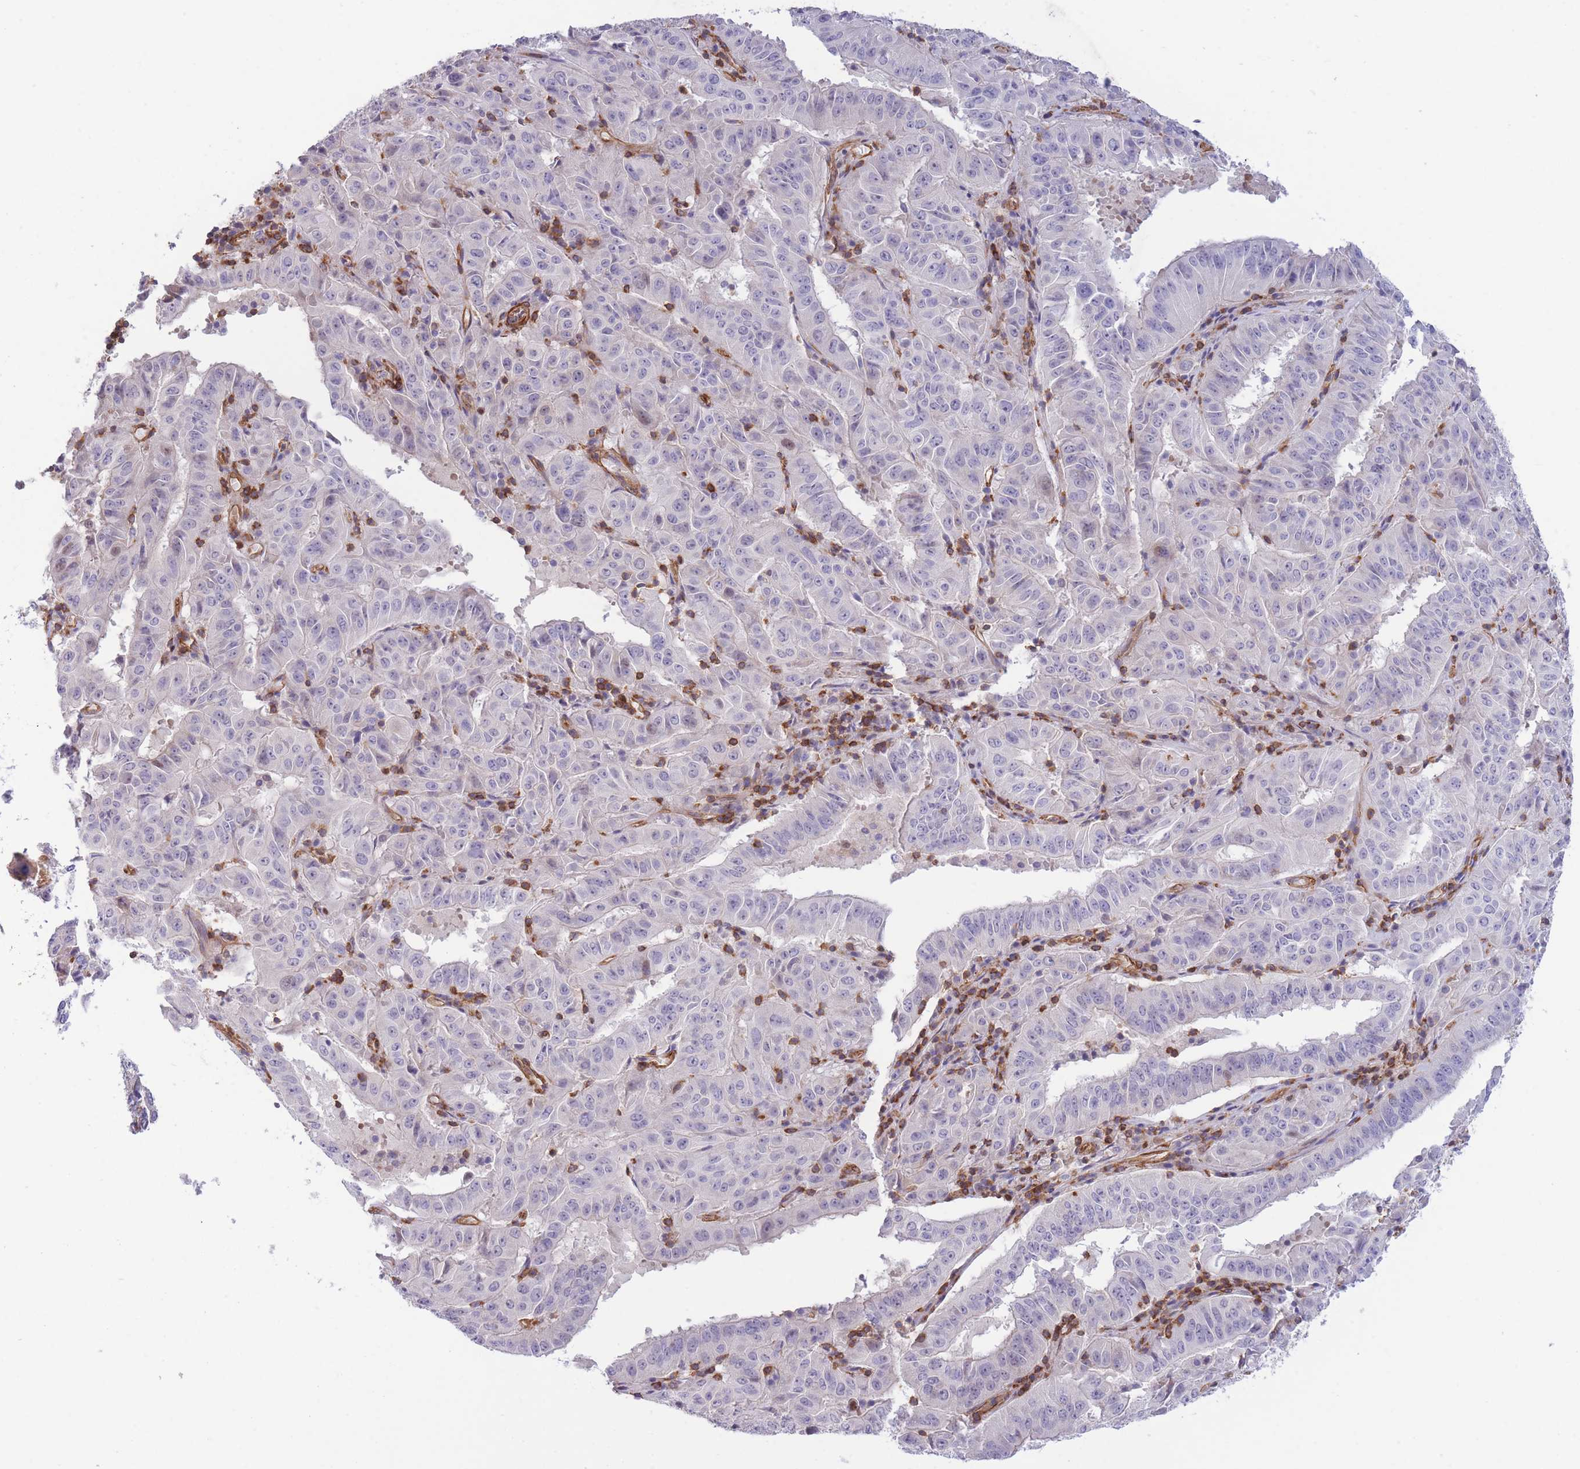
{"staining": {"intensity": "negative", "quantity": "none", "location": "none"}, "tissue": "pancreatic cancer", "cell_type": "Tumor cells", "image_type": "cancer", "snomed": [{"axis": "morphology", "description": "Adenocarcinoma, NOS"}, {"axis": "topography", "description": "Pancreas"}], "caption": "This is a image of immunohistochemistry staining of pancreatic cancer (adenocarcinoma), which shows no staining in tumor cells.", "gene": "CDC25B", "patient": {"sex": "male", "age": 63}}